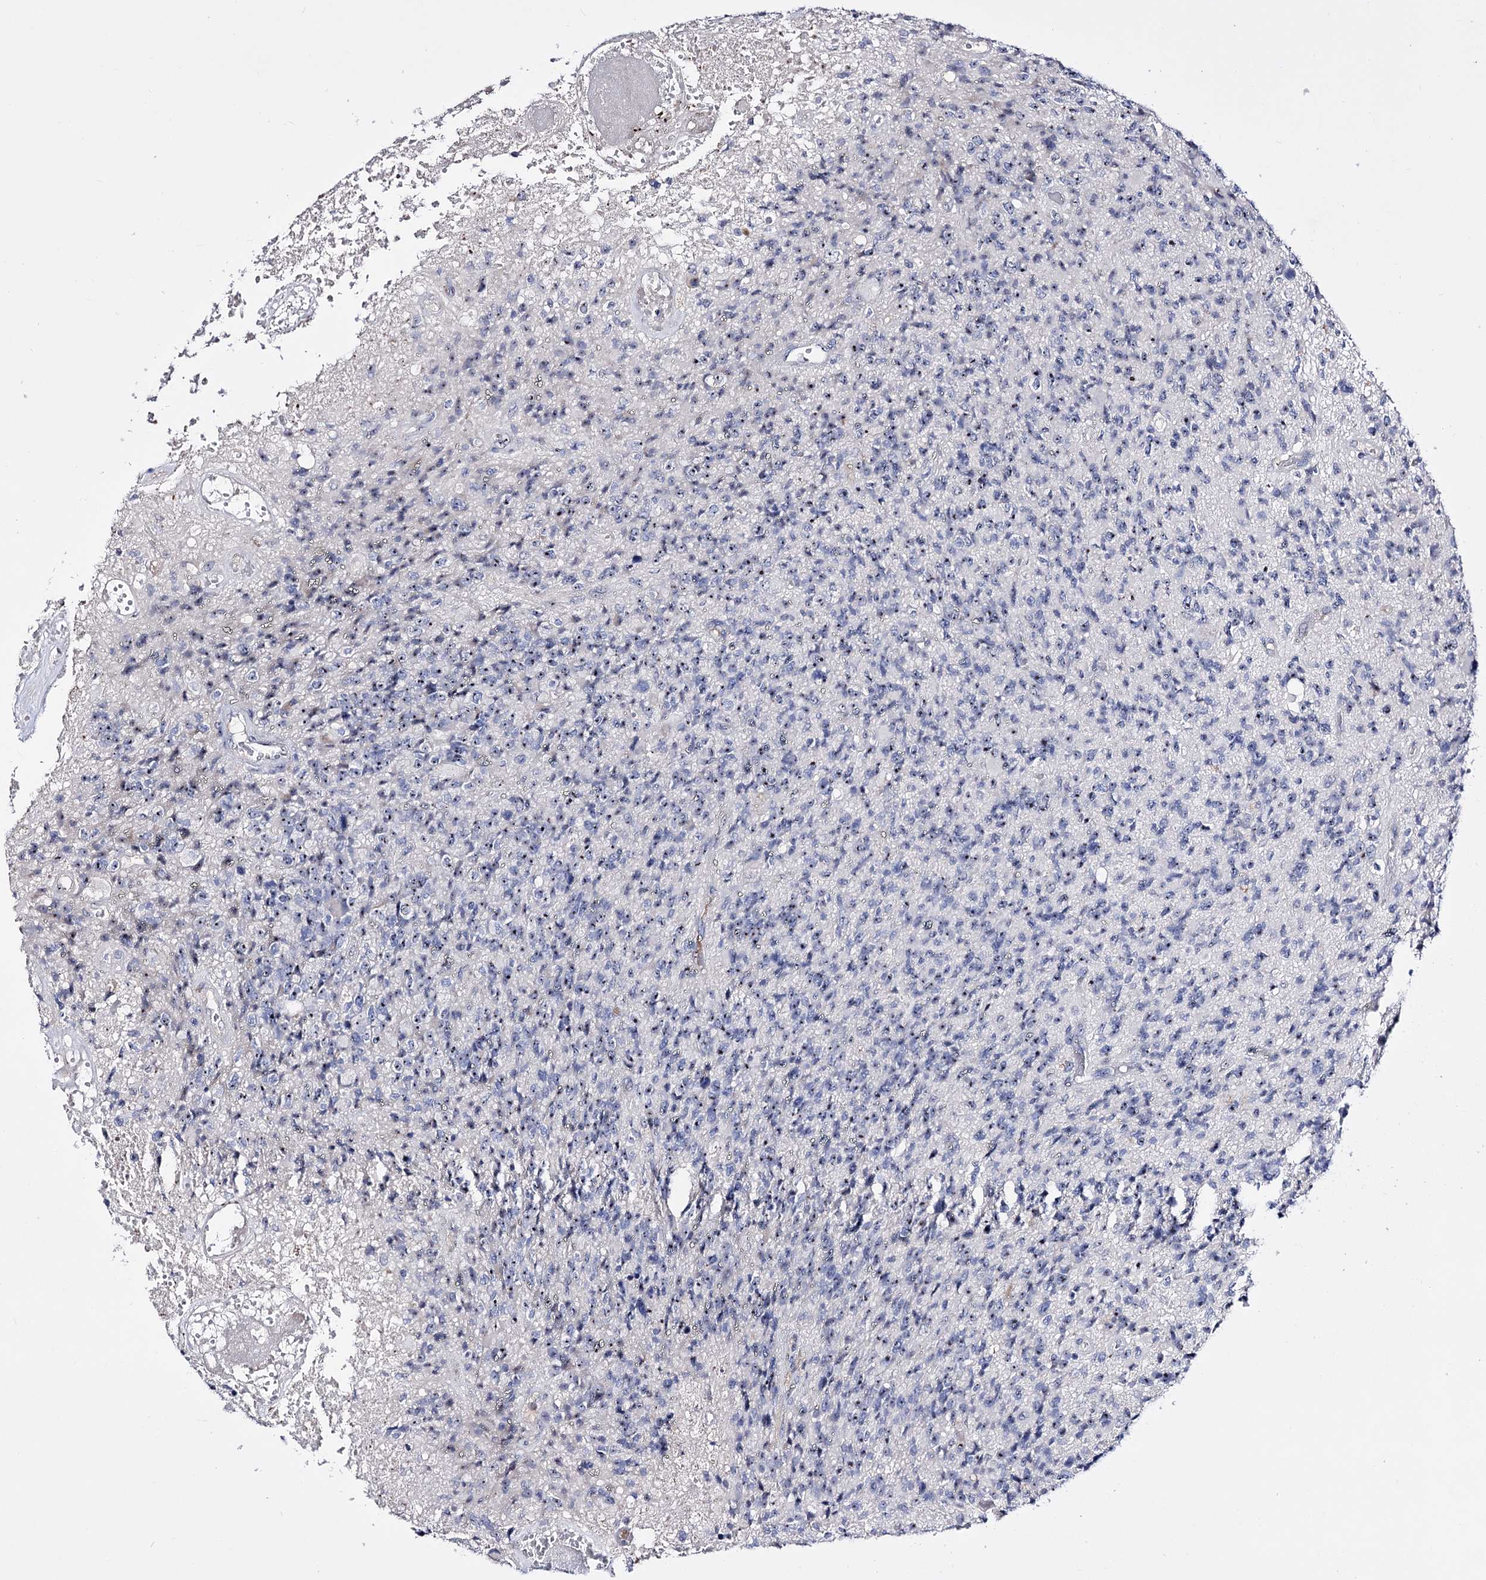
{"staining": {"intensity": "moderate", "quantity": ">75%", "location": "nuclear"}, "tissue": "glioma", "cell_type": "Tumor cells", "image_type": "cancer", "snomed": [{"axis": "morphology", "description": "Glioma, malignant, High grade"}, {"axis": "topography", "description": "Brain"}], "caption": "Immunohistochemistry of human malignant glioma (high-grade) reveals medium levels of moderate nuclear positivity in approximately >75% of tumor cells.", "gene": "PCGF5", "patient": {"sex": "male", "age": 76}}